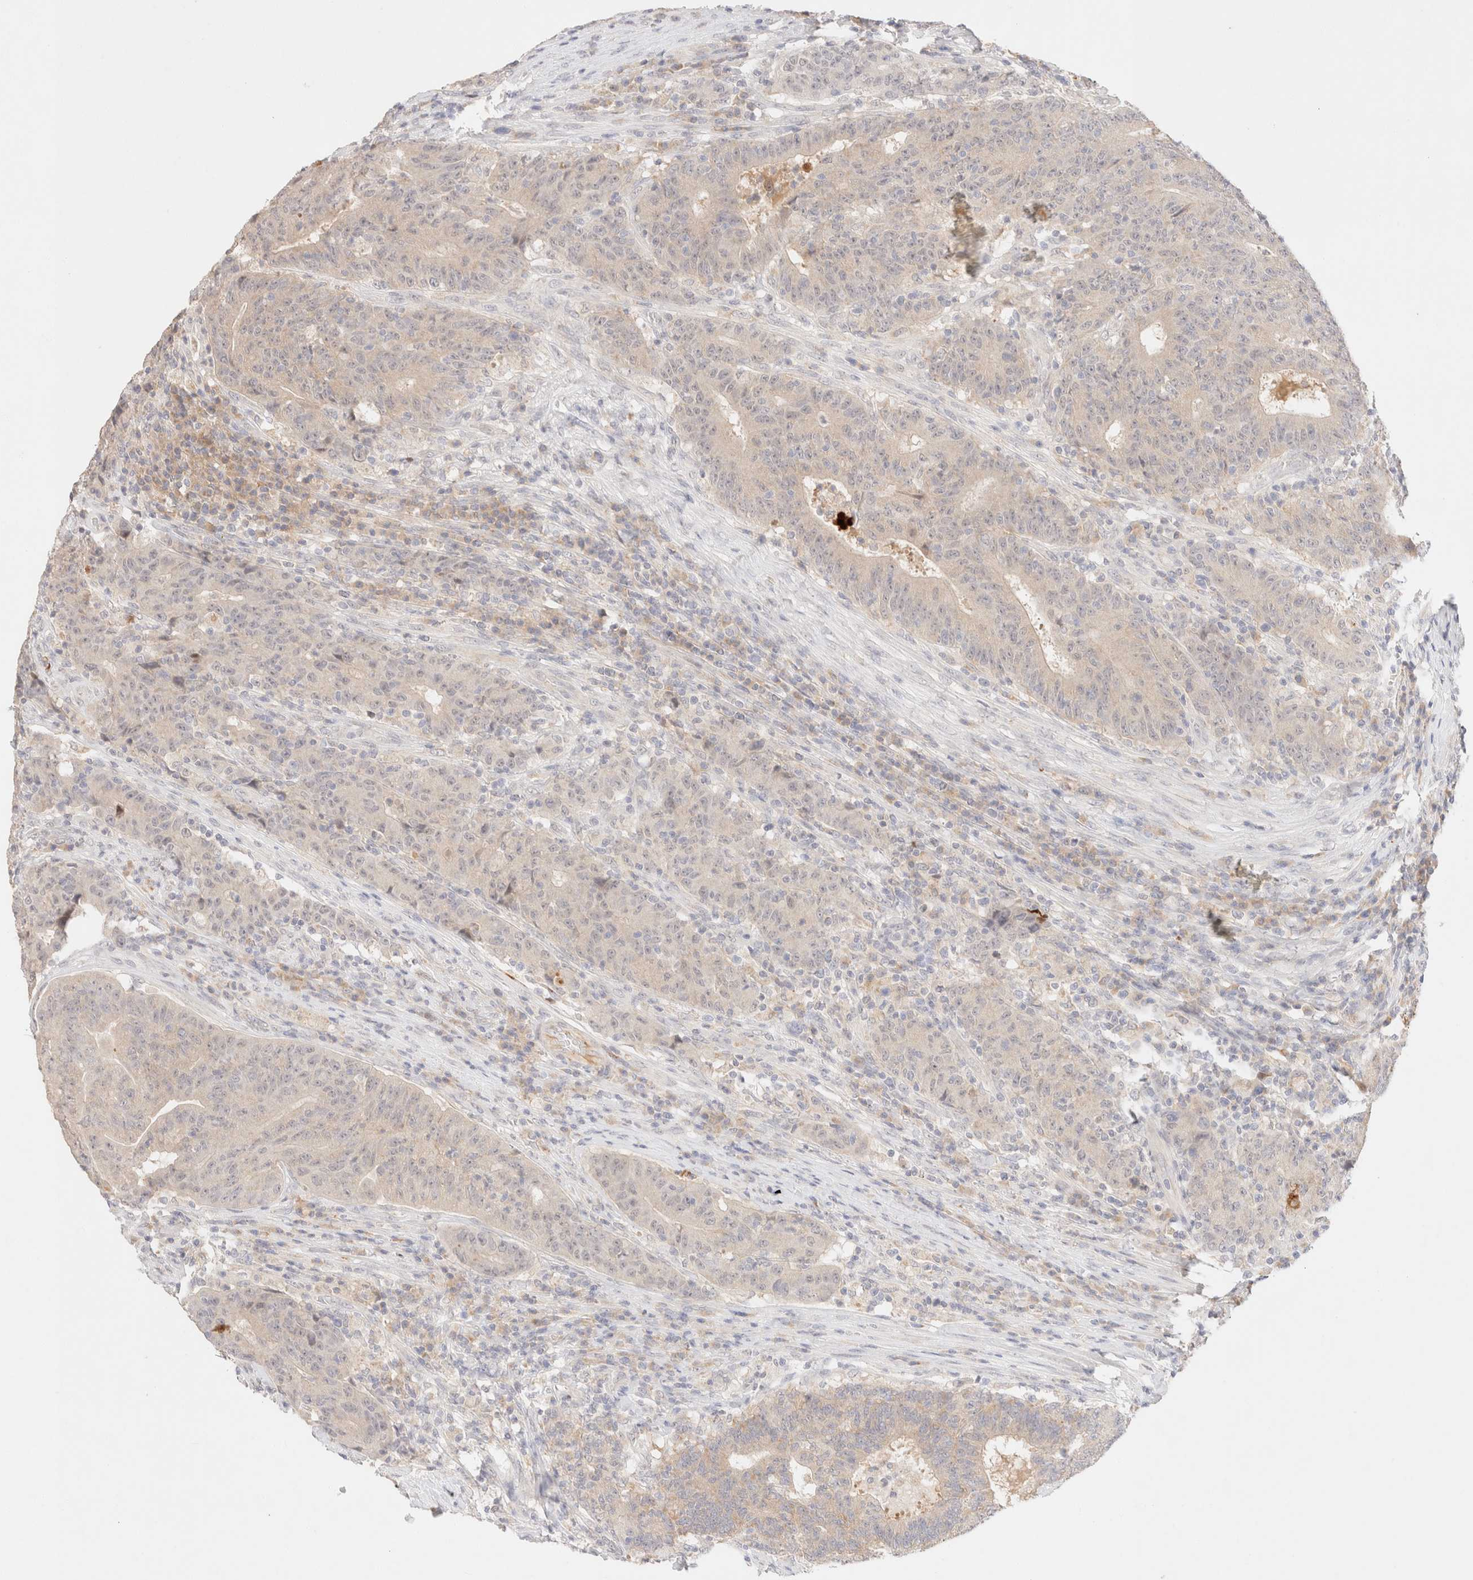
{"staining": {"intensity": "negative", "quantity": "none", "location": "none"}, "tissue": "colorectal cancer", "cell_type": "Tumor cells", "image_type": "cancer", "snomed": [{"axis": "morphology", "description": "Normal tissue, NOS"}, {"axis": "morphology", "description": "Adenocarcinoma, NOS"}, {"axis": "topography", "description": "Colon"}], "caption": "IHC histopathology image of neoplastic tissue: colorectal adenocarcinoma stained with DAB (3,3'-diaminobenzidine) reveals no significant protein staining in tumor cells.", "gene": "SNTB1", "patient": {"sex": "female", "age": 75}}